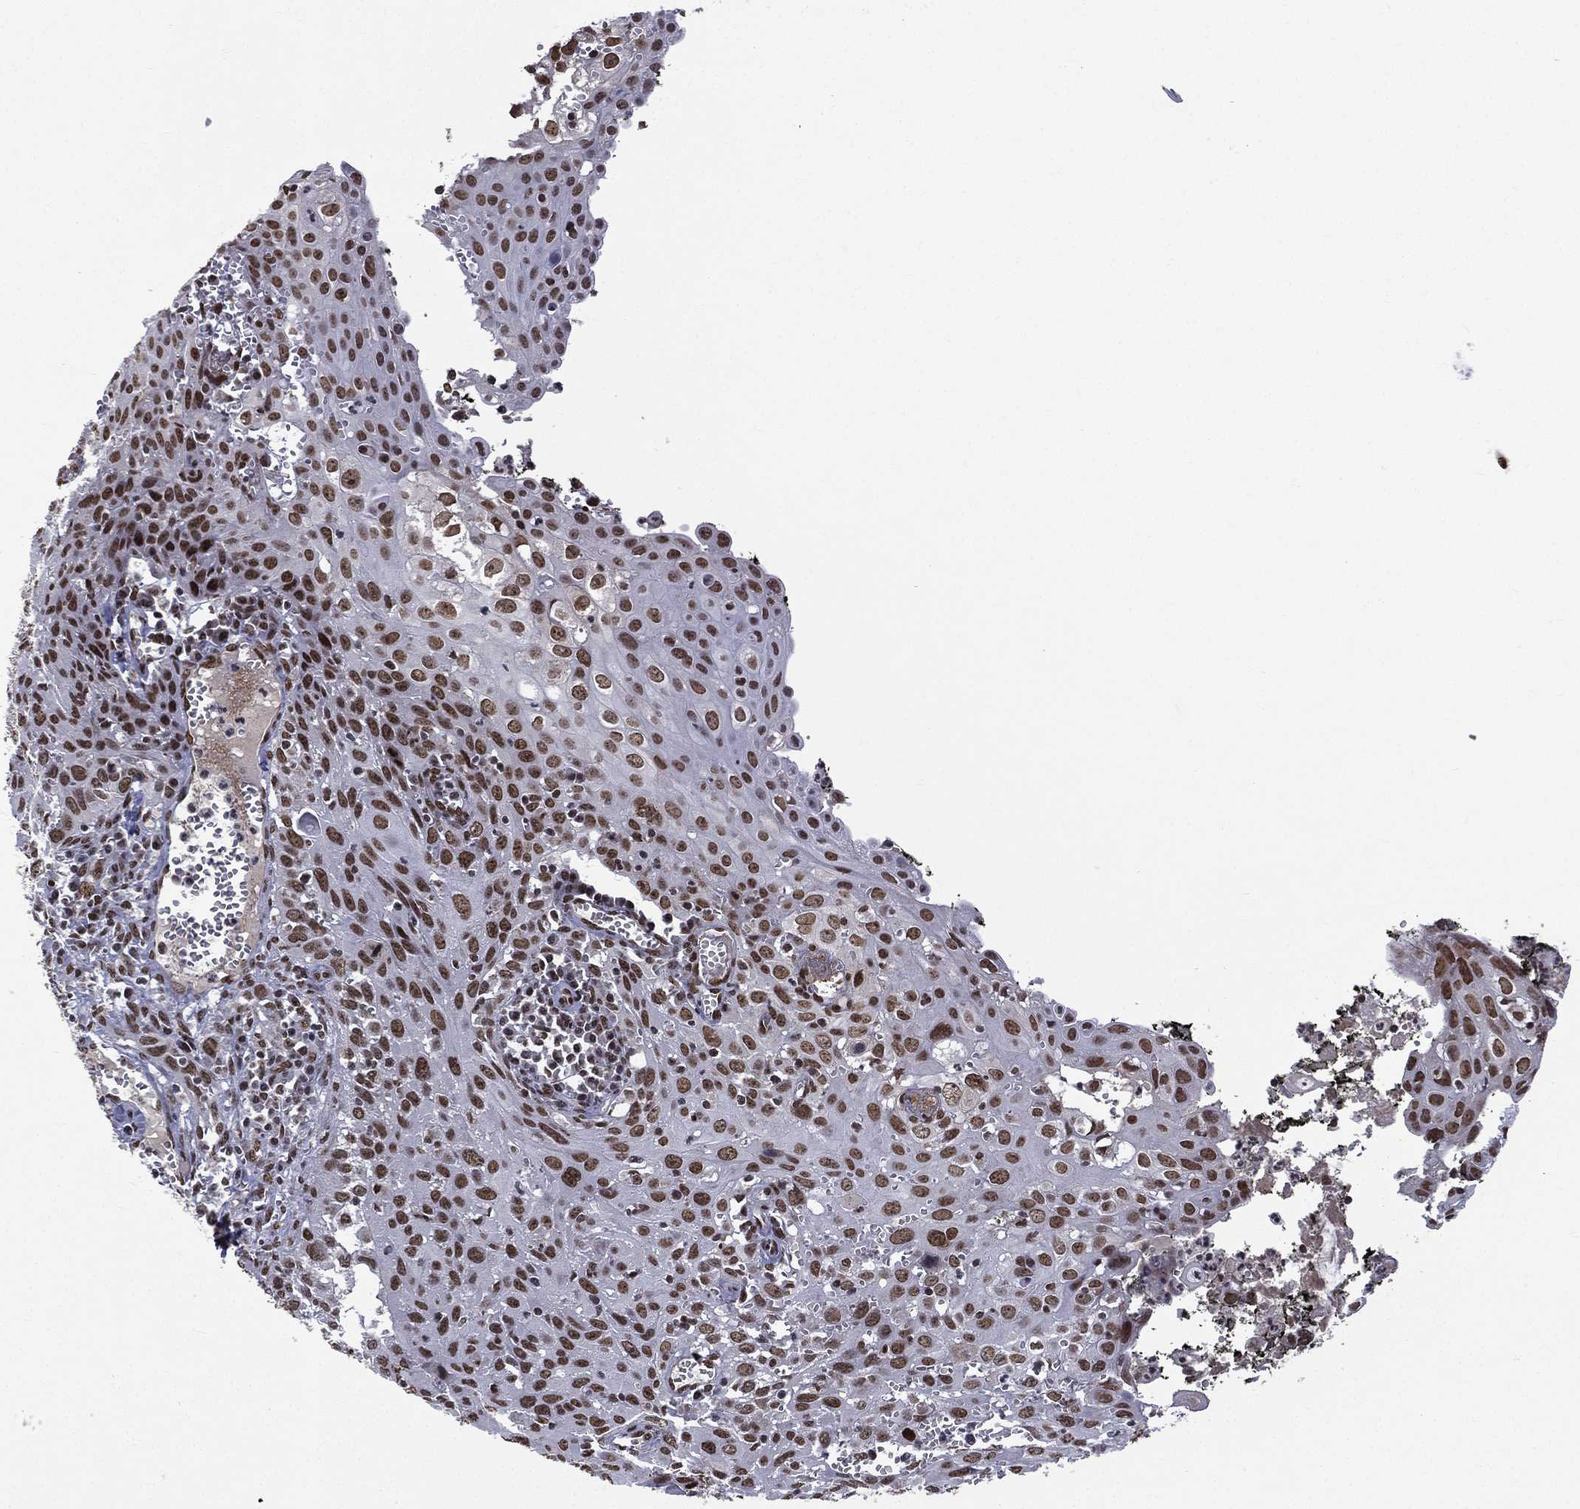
{"staining": {"intensity": "strong", "quantity": ">75%", "location": "nuclear"}, "tissue": "cervical cancer", "cell_type": "Tumor cells", "image_type": "cancer", "snomed": [{"axis": "morphology", "description": "Squamous cell carcinoma, NOS"}, {"axis": "topography", "description": "Cervix"}], "caption": "Squamous cell carcinoma (cervical) was stained to show a protein in brown. There is high levels of strong nuclear expression in about >75% of tumor cells. Nuclei are stained in blue.", "gene": "C5orf24", "patient": {"sex": "female", "age": 38}}